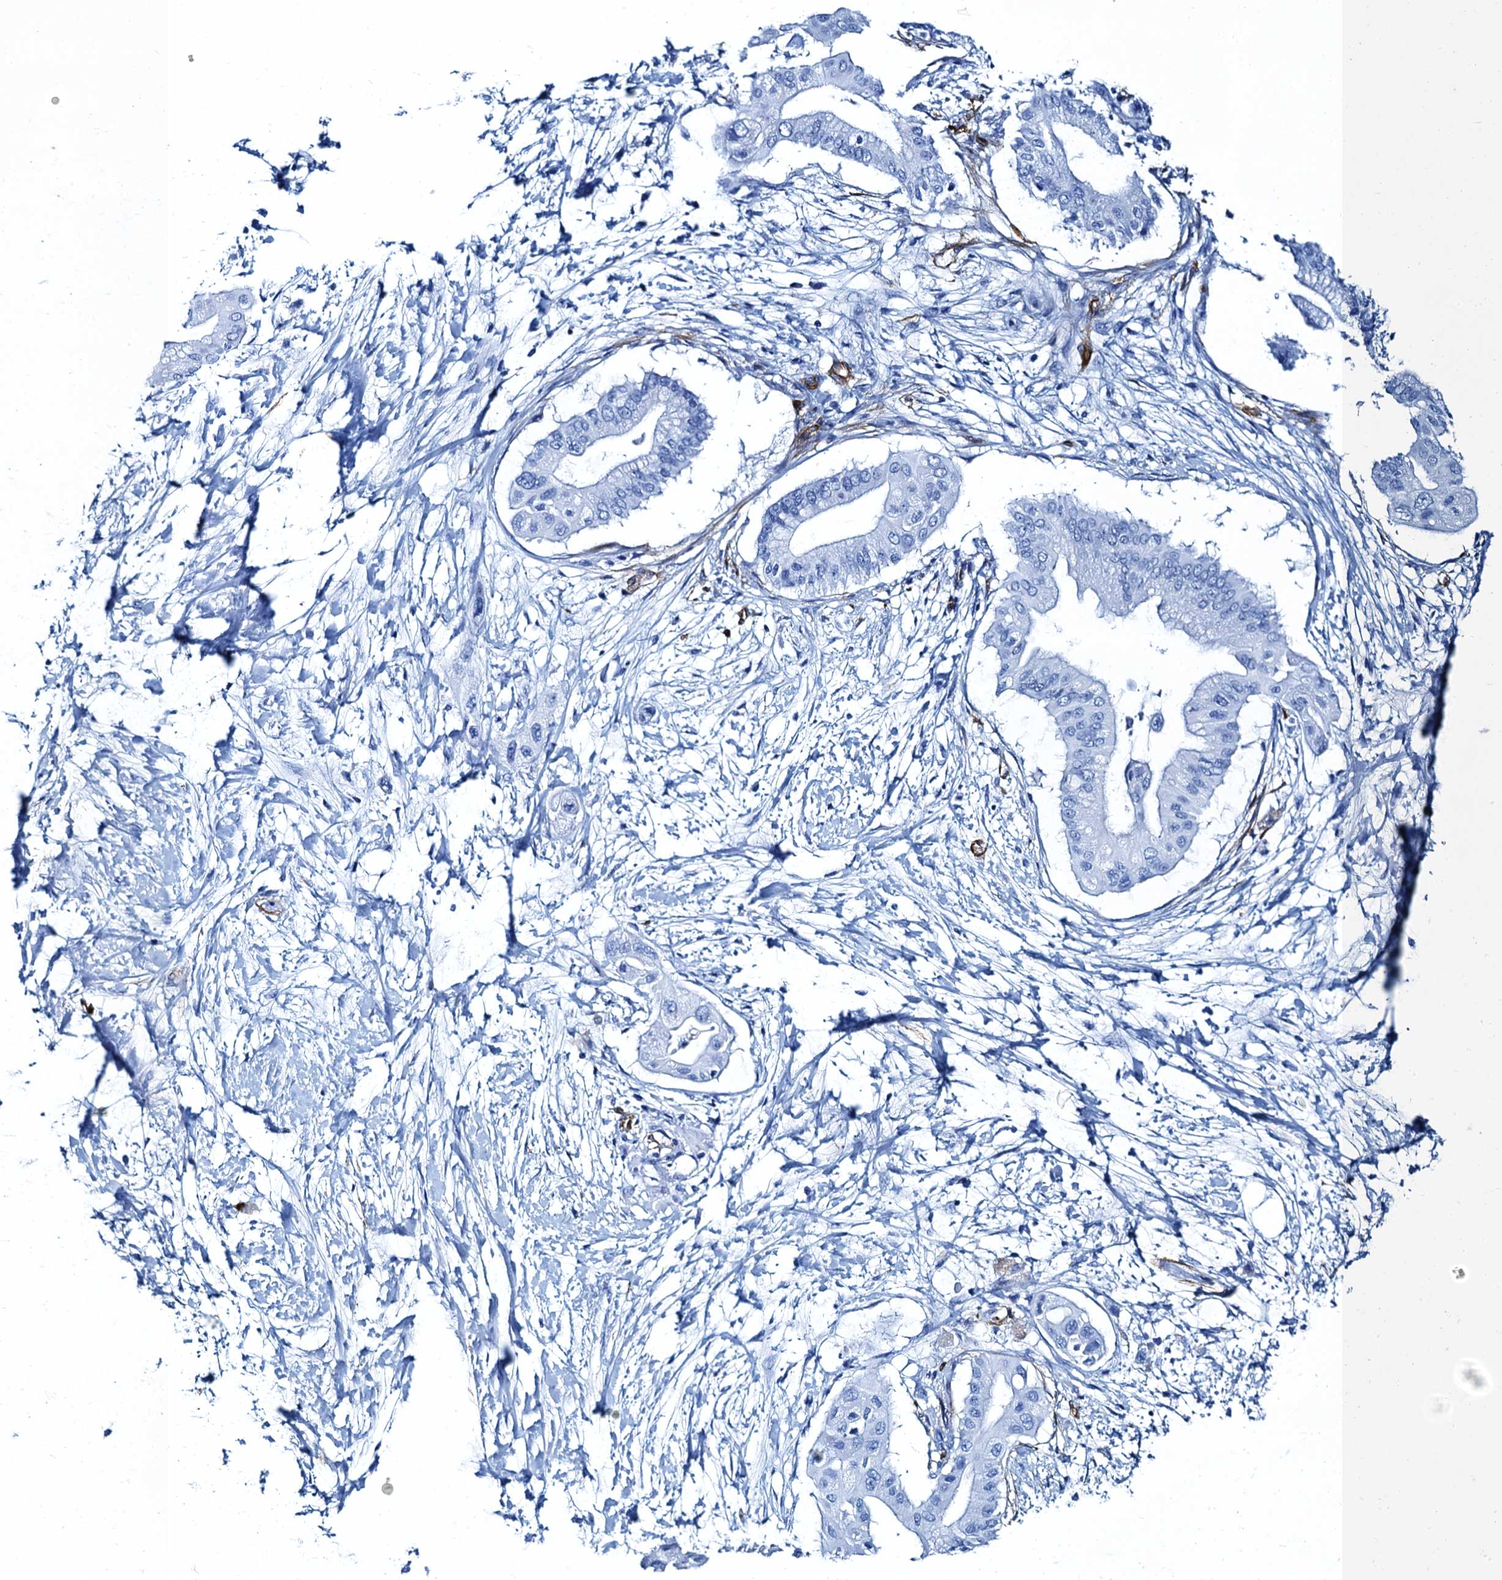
{"staining": {"intensity": "negative", "quantity": "none", "location": "none"}, "tissue": "pancreatic cancer", "cell_type": "Tumor cells", "image_type": "cancer", "snomed": [{"axis": "morphology", "description": "Adenocarcinoma, NOS"}, {"axis": "topography", "description": "Pancreas"}], "caption": "A high-resolution photomicrograph shows immunohistochemistry staining of pancreatic cancer (adenocarcinoma), which demonstrates no significant positivity in tumor cells. (Stains: DAB (3,3'-diaminobenzidine) immunohistochemistry (IHC) with hematoxylin counter stain, Microscopy: brightfield microscopy at high magnification).", "gene": "CAVIN2", "patient": {"sex": "male", "age": 68}}